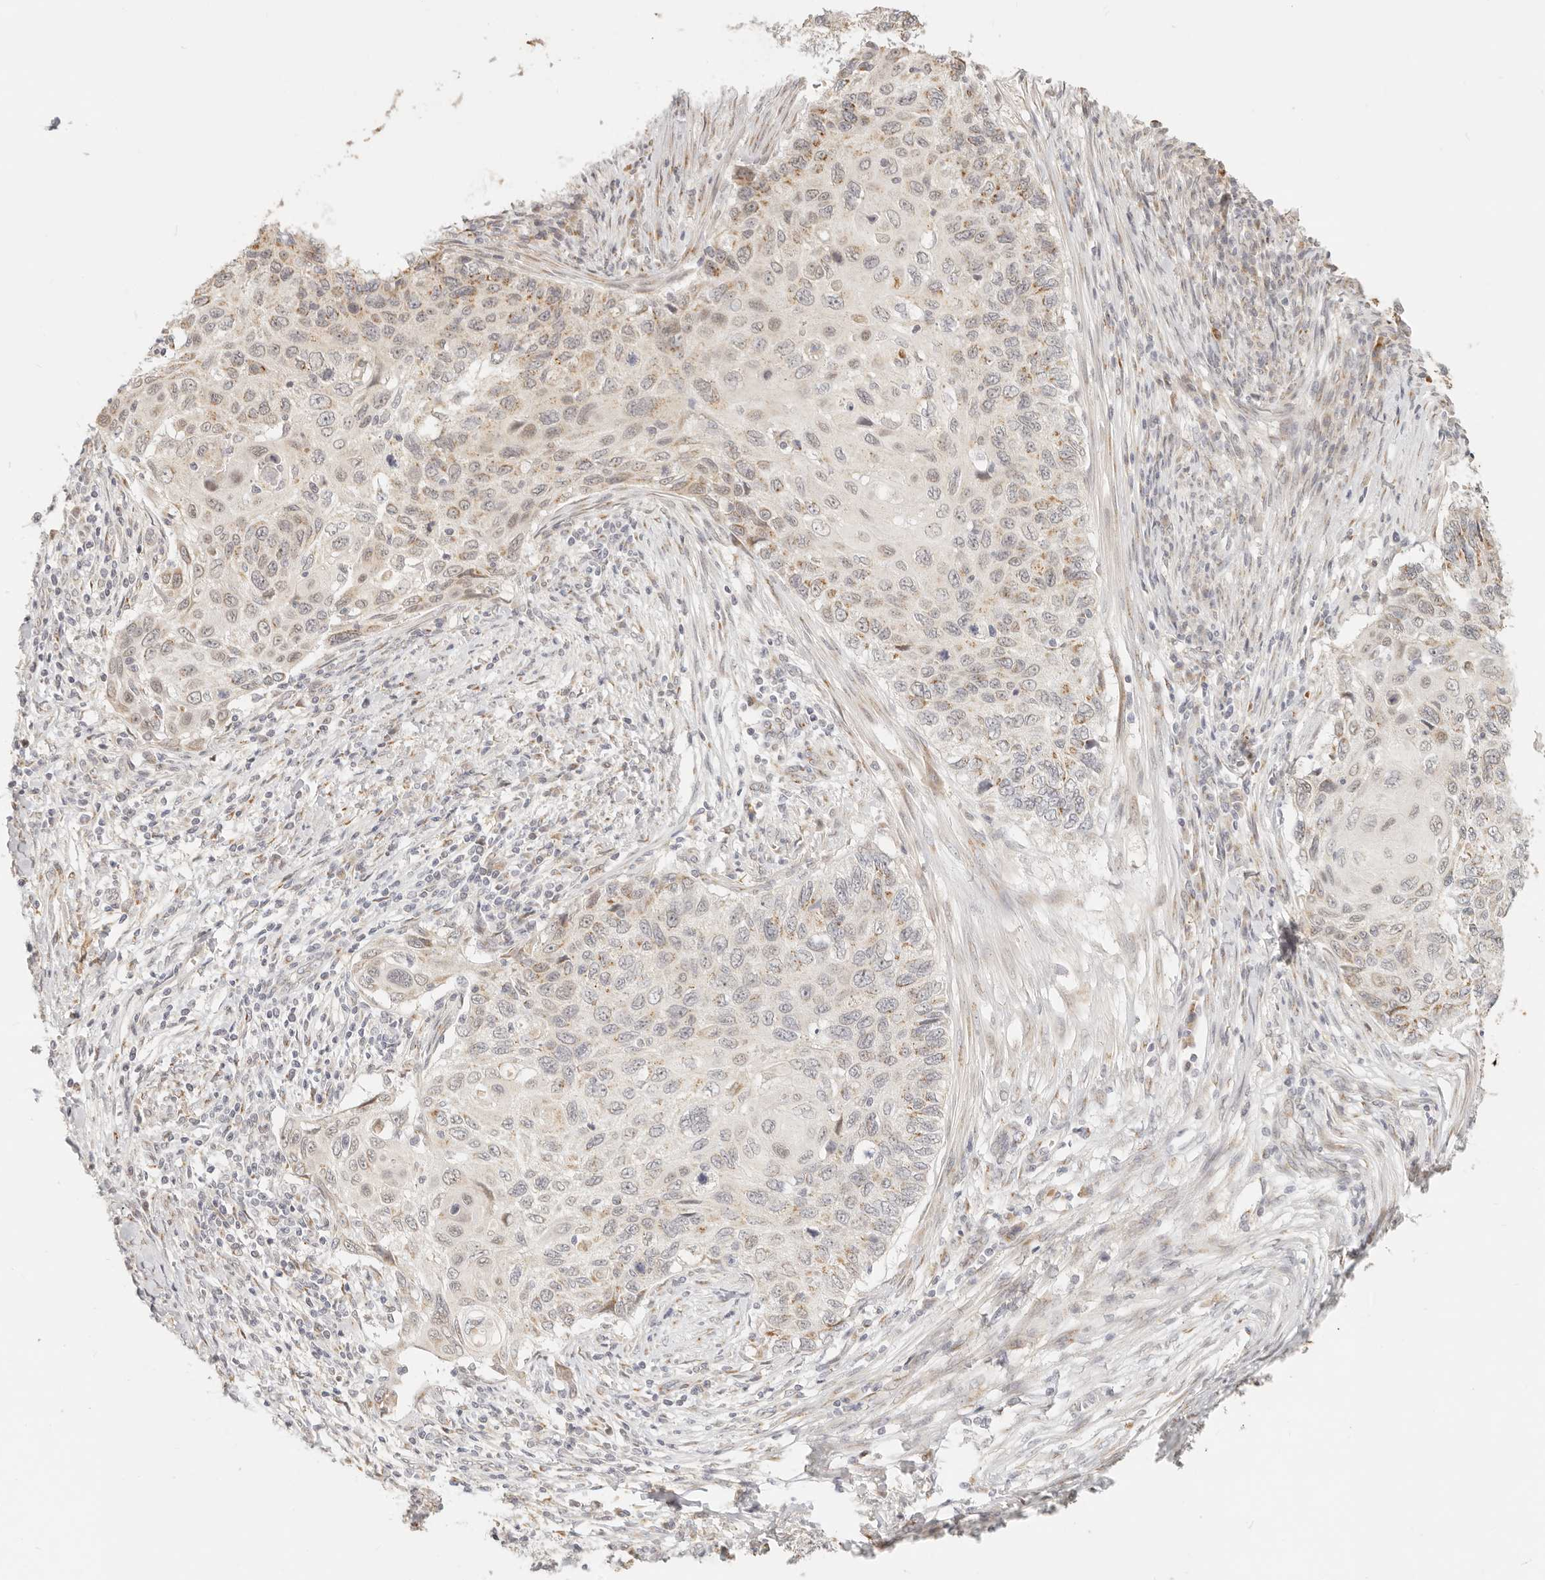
{"staining": {"intensity": "weak", "quantity": "25%-75%", "location": "cytoplasmic/membranous"}, "tissue": "cervical cancer", "cell_type": "Tumor cells", "image_type": "cancer", "snomed": [{"axis": "morphology", "description": "Squamous cell carcinoma, NOS"}, {"axis": "topography", "description": "Cervix"}], "caption": "A brown stain highlights weak cytoplasmic/membranous expression of a protein in cervical cancer tumor cells. (DAB = brown stain, brightfield microscopy at high magnification).", "gene": "FAM20B", "patient": {"sex": "female", "age": 70}}